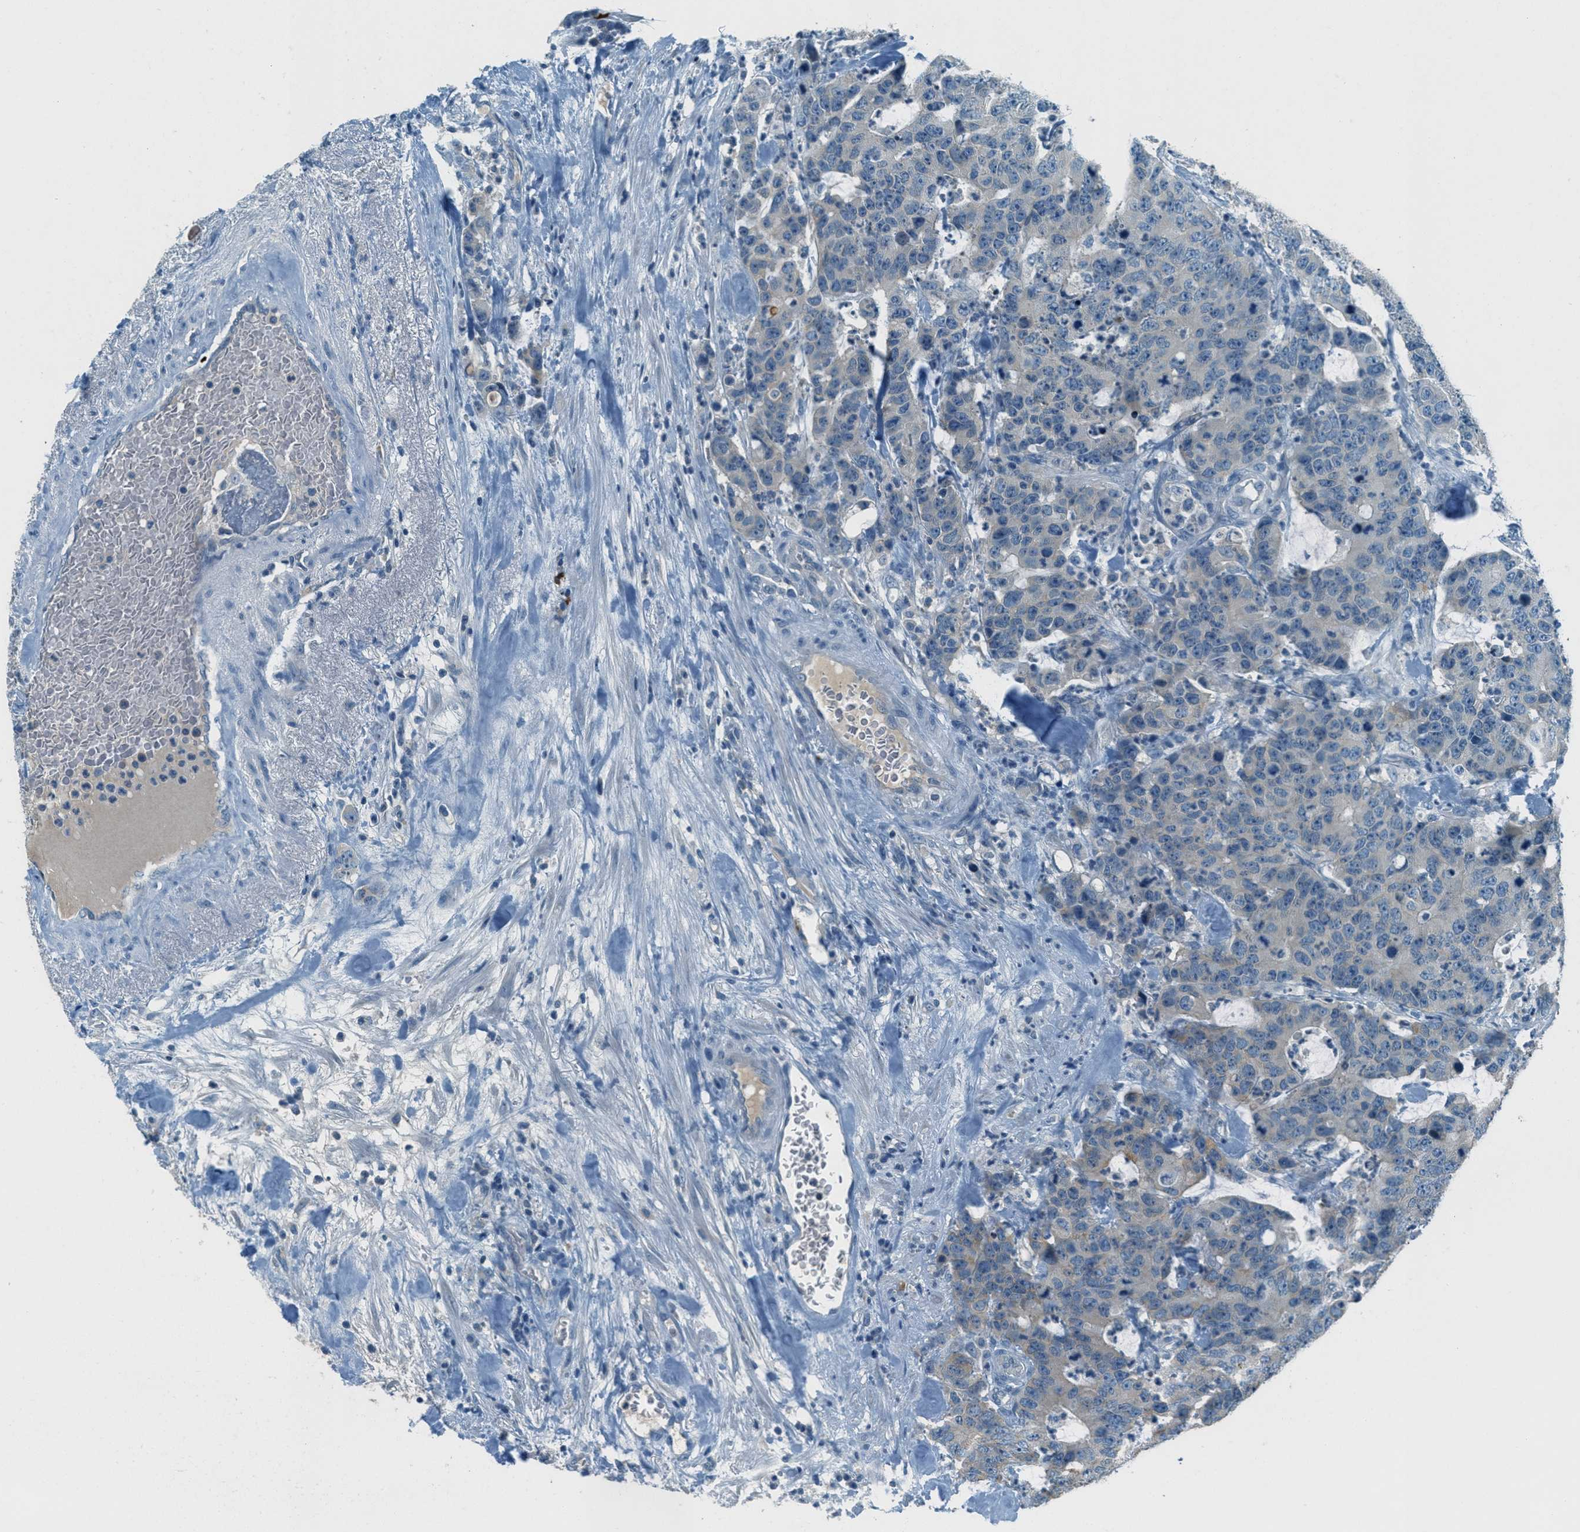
{"staining": {"intensity": "weak", "quantity": "<25%", "location": "cytoplasmic/membranous"}, "tissue": "colorectal cancer", "cell_type": "Tumor cells", "image_type": "cancer", "snomed": [{"axis": "morphology", "description": "Adenocarcinoma, NOS"}, {"axis": "topography", "description": "Colon"}], "caption": "Tumor cells show no significant protein expression in colorectal cancer (adenocarcinoma).", "gene": "MSLN", "patient": {"sex": "female", "age": 86}}